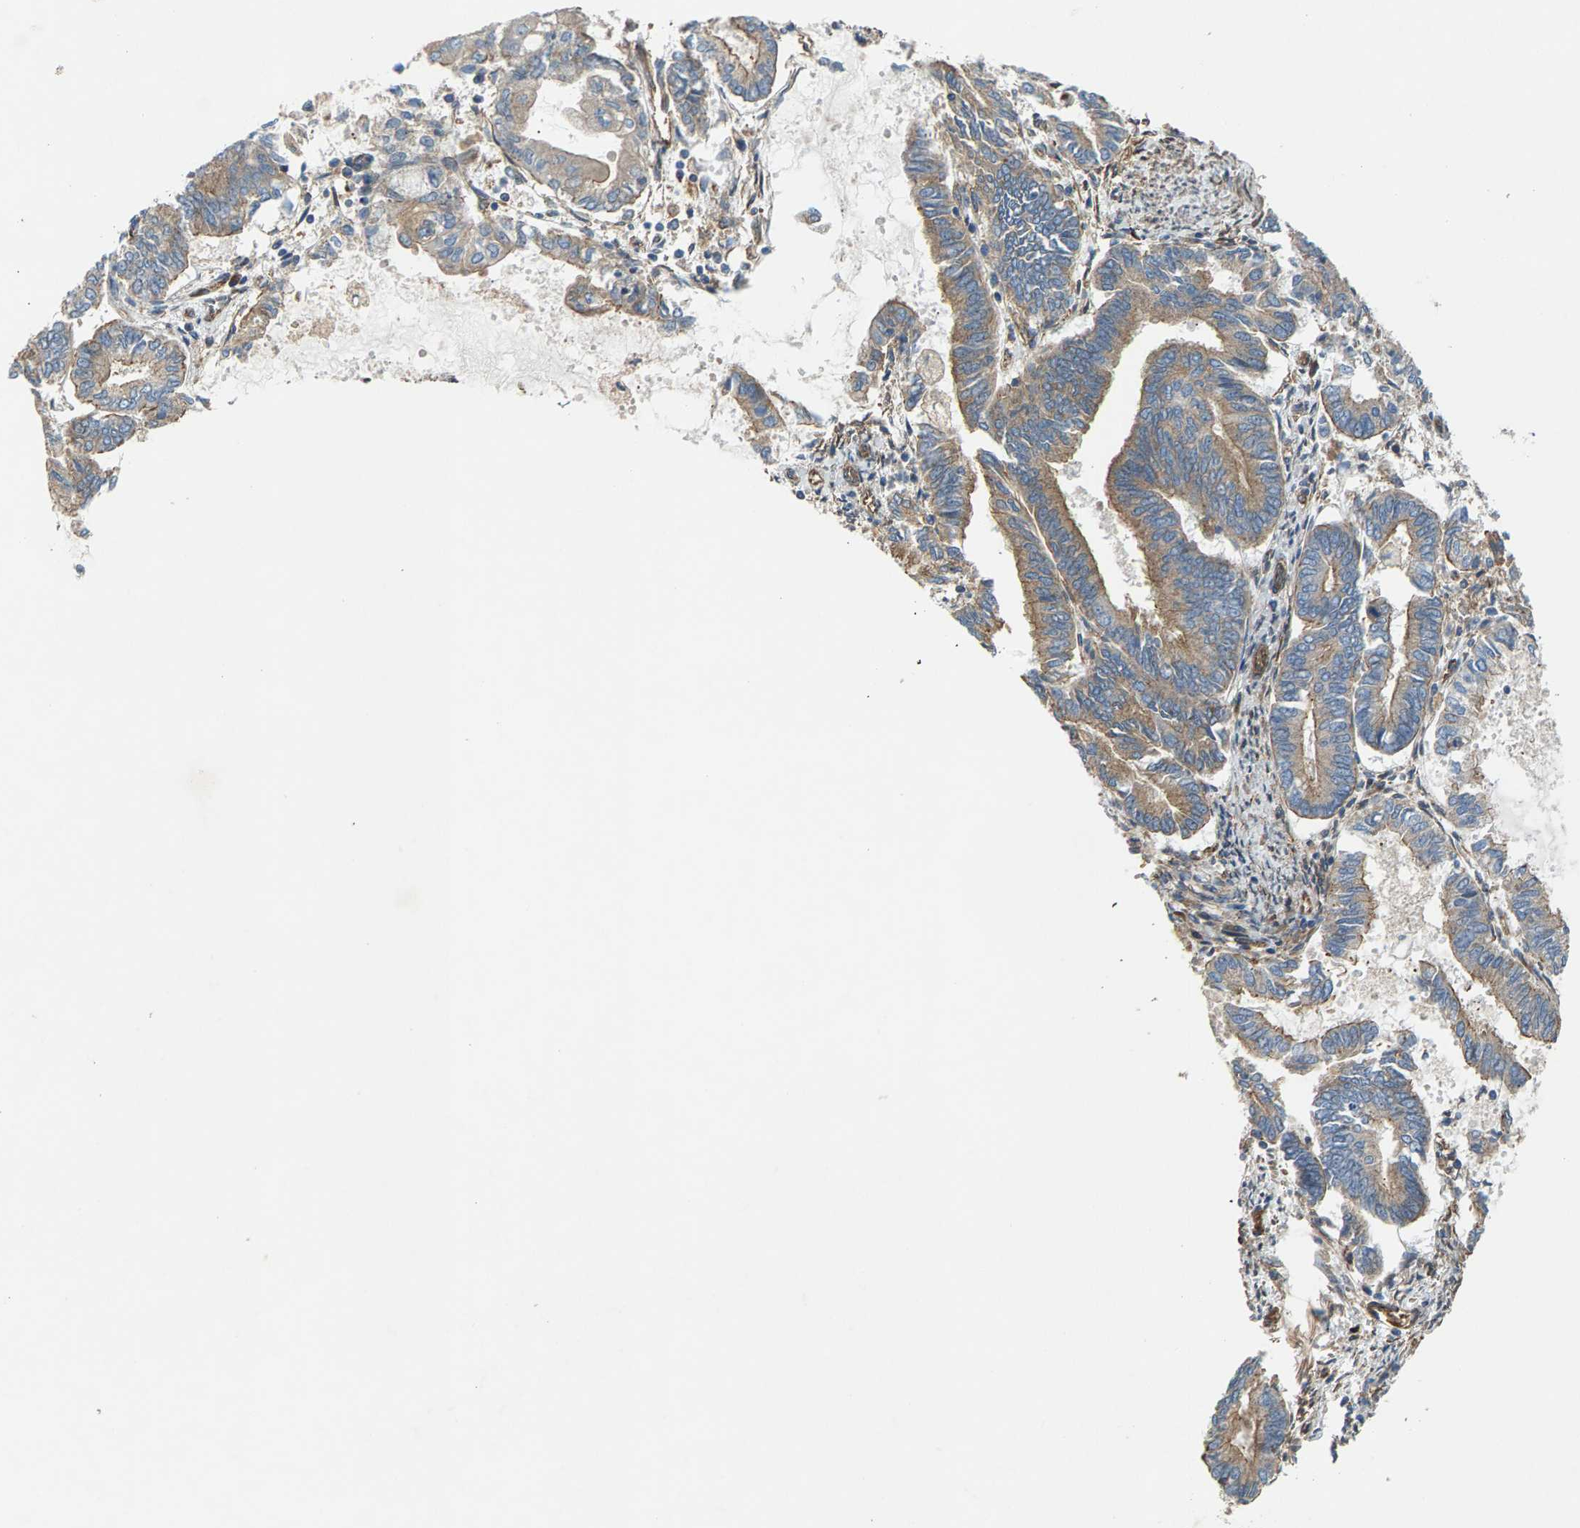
{"staining": {"intensity": "moderate", "quantity": "<25%", "location": "cytoplasmic/membranous"}, "tissue": "endometrial cancer", "cell_type": "Tumor cells", "image_type": "cancer", "snomed": [{"axis": "morphology", "description": "Adenocarcinoma, NOS"}, {"axis": "topography", "description": "Endometrium"}], "caption": "This histopathology image demonstrates endometrial cancer (adenocarcinoma) stained with immunohistochemistry to label a protein in brown. The cytoplasmic/membranous of tumor cells show moderate positivity for the protein. Nuclei are counter-stained blue.", "gene": "PDCL", "patient": {"sex": "female", "age": 86}}